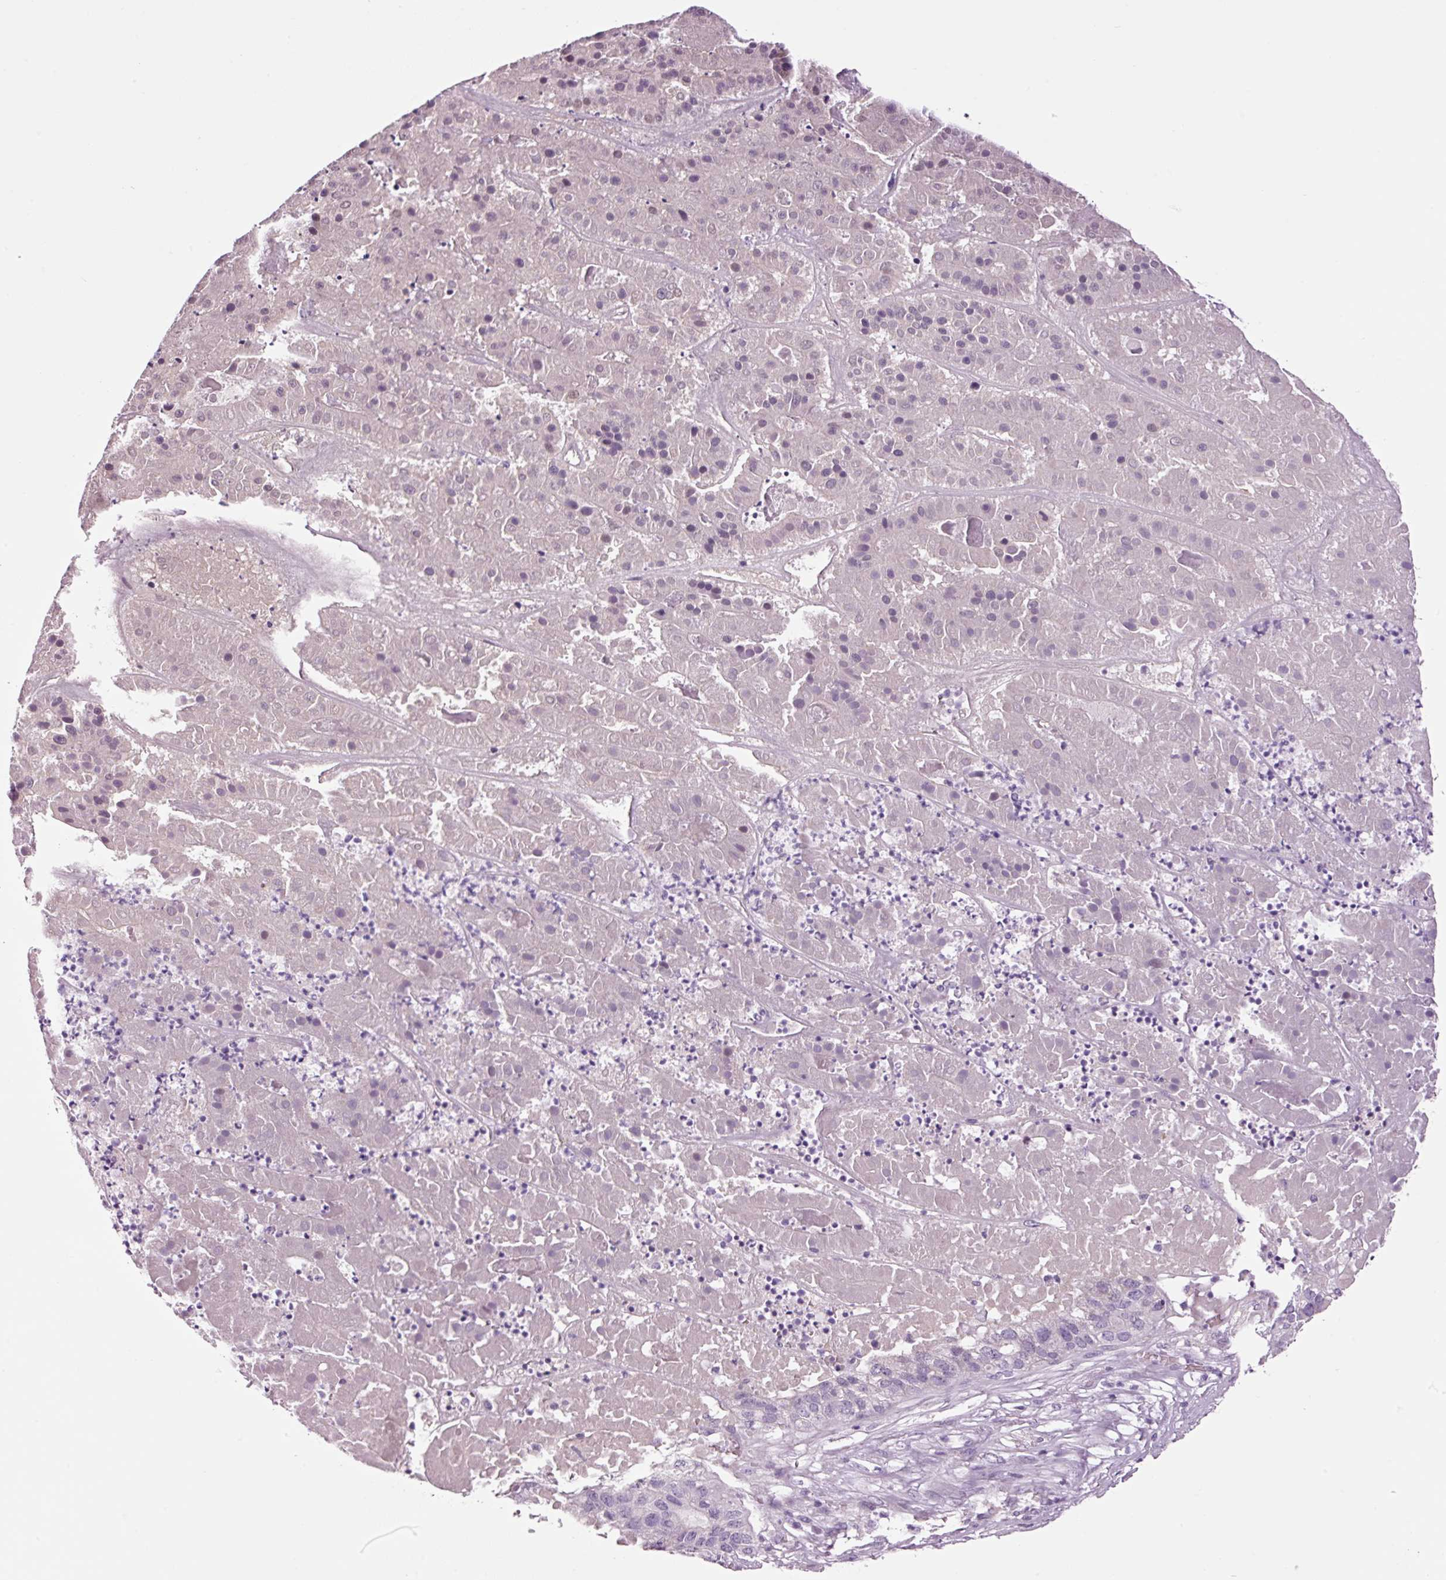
{"staining": {"intensity": "negative", "quantity": "none", "location": "none"}, "tissue": "pancreatic cancer", "cell_type": "Tumor cells", "image_type": "cancer", "snomed": [{"axis": "morphology", "description": "Adenocarcinoma, NOS"}, {"axis": "topography", "description": "Pancreas"}], "caption": "An immunohistochemistry (IHC) micrograph of pancreatic cancer is shown. There is no staining in tumor cells of pancreatic cancer.", "gene": "KLF1", "patient": {"sex": "male", "age": 50}}